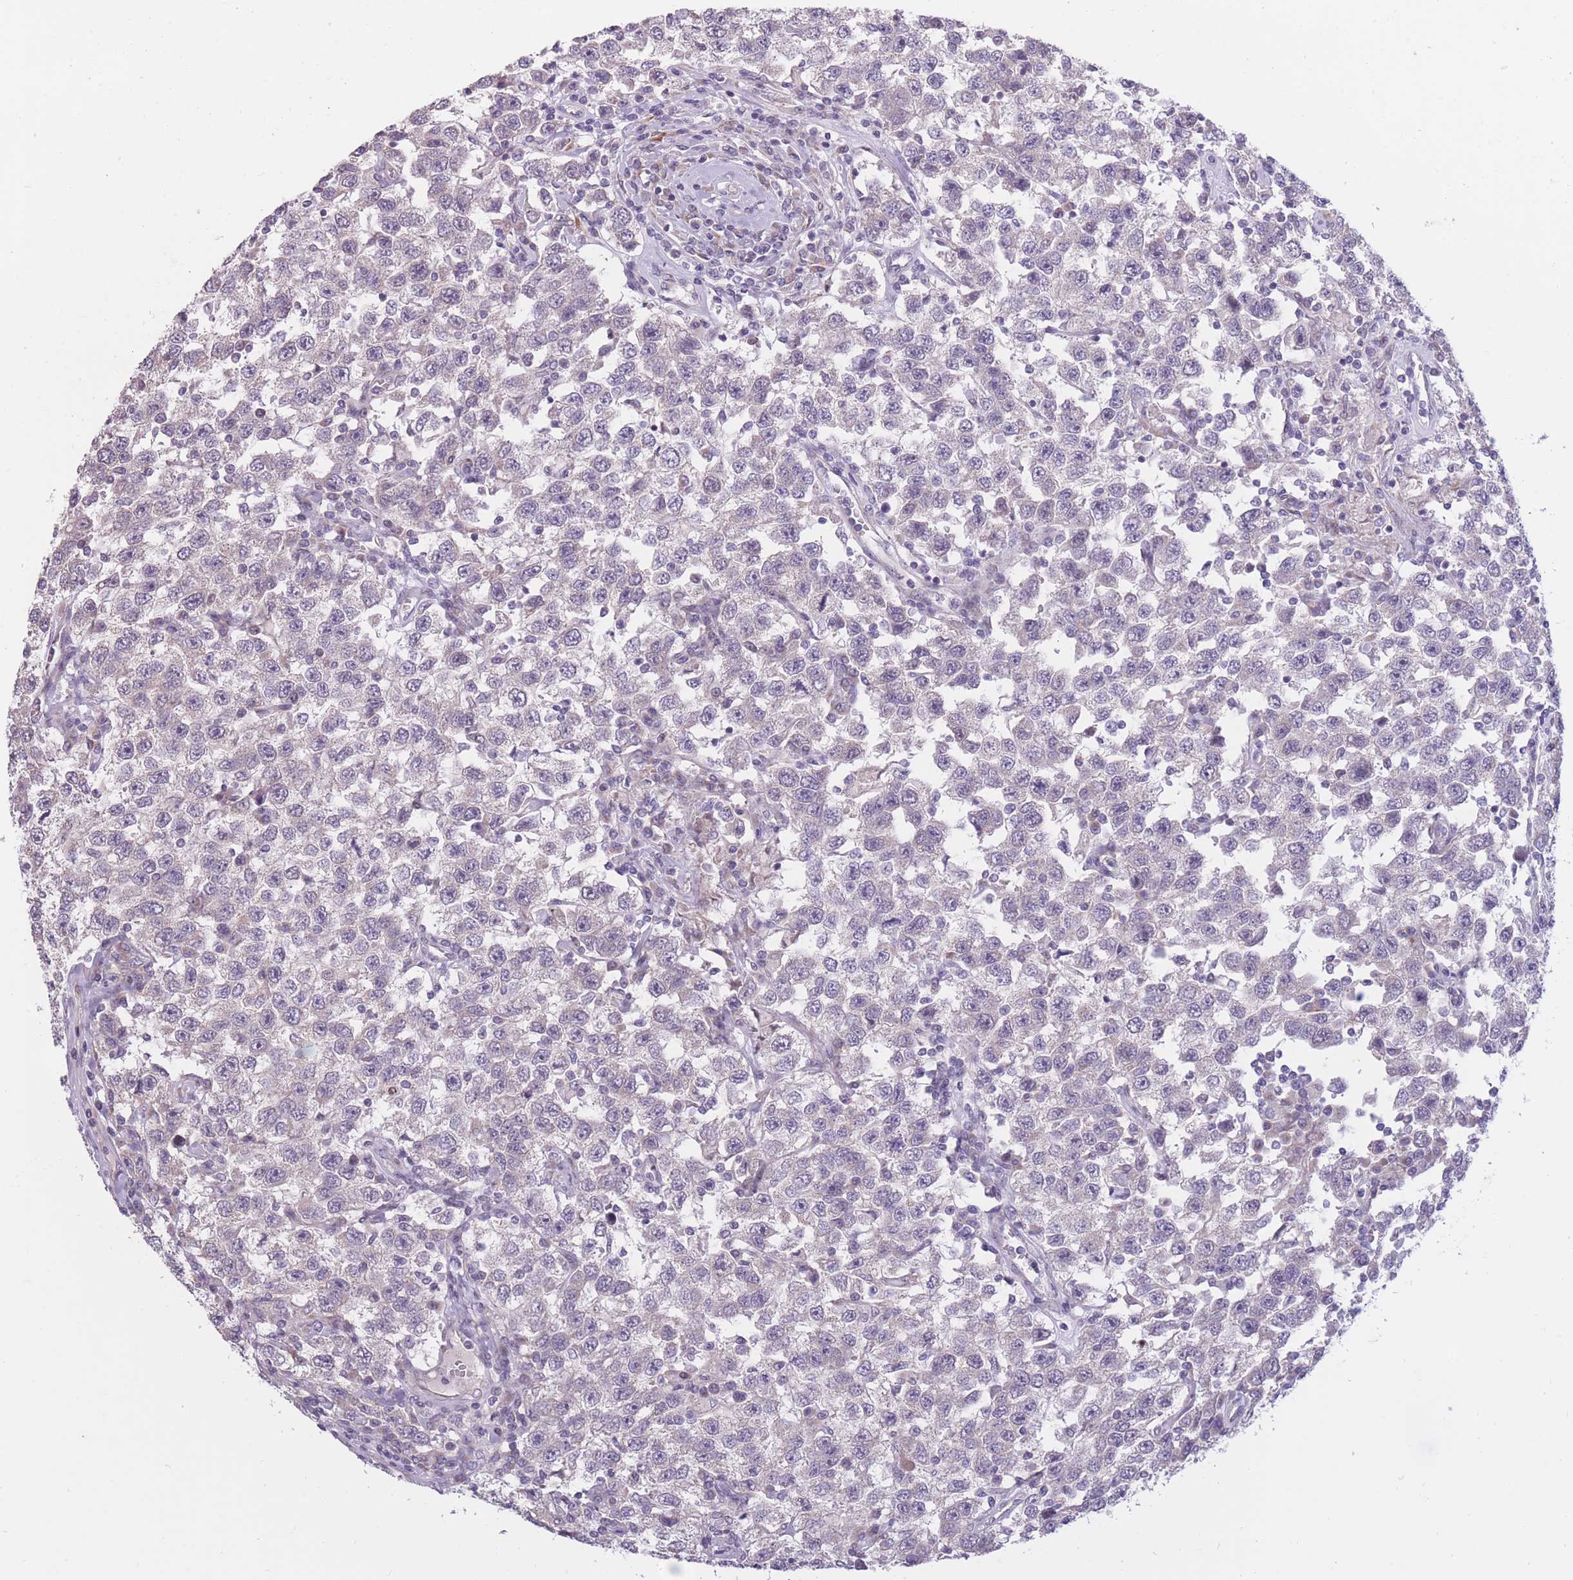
{"staining": {"intensity": "negative", "quantity": "none", "location": "none"}, "tissue": "testis cancer", "cell_type": "Tumor cells", "image_type": "cancer", "snomed": [{"axis": "morphology", "description": "Seminoma, NOS"}, {"axis": "topography", "description": "Testis"}], "caption": "Immunohistochemical staining of testis cancer (seminoma) displays no significant expression in tumor cells.", "gene": "CCNQ", "patient": {"sex": "male", "age": 41}}